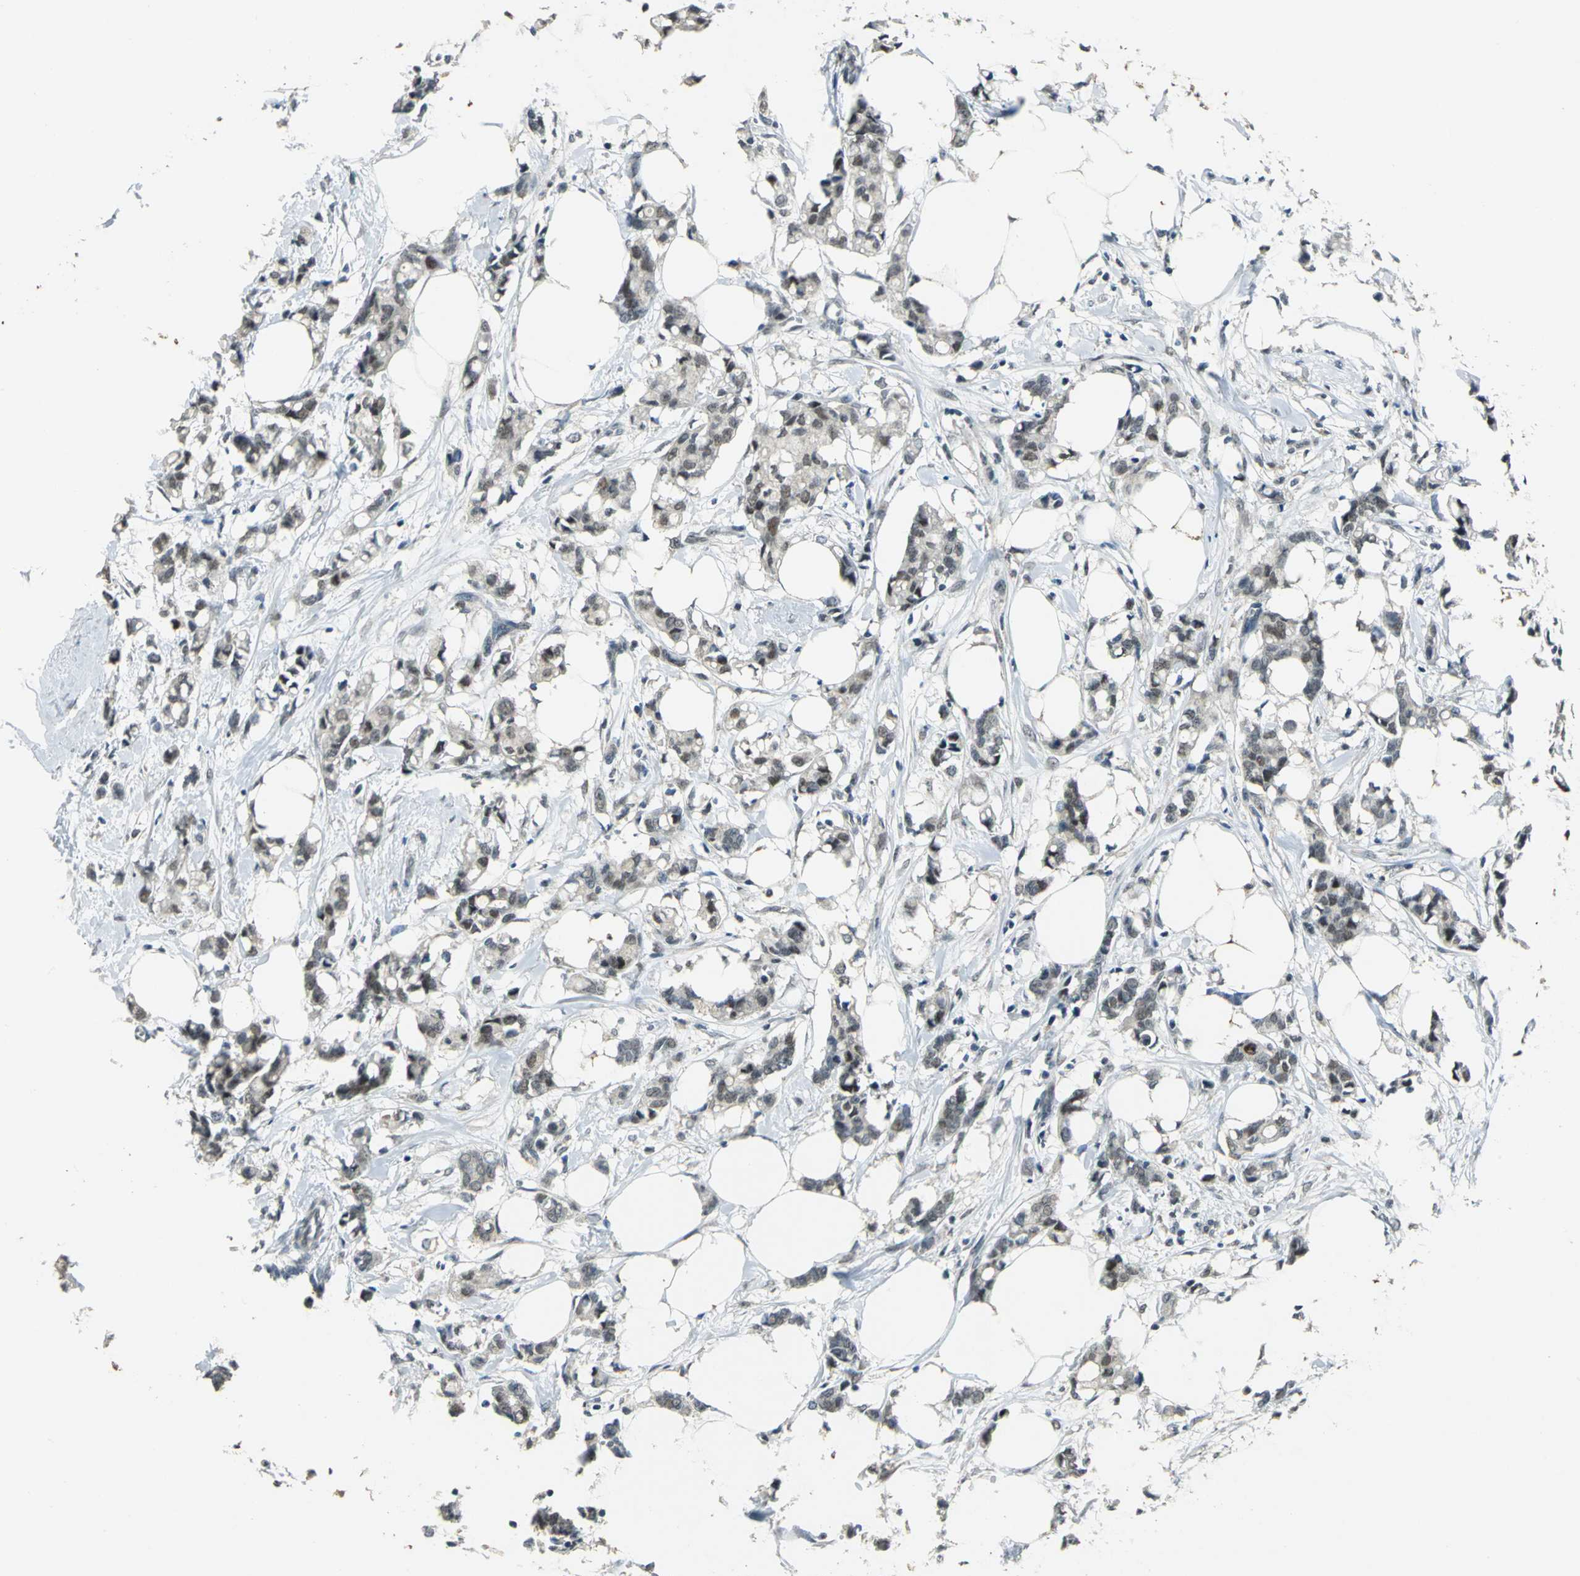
{"staining": {"intensity": "moderate", "quantity": ">75%", "location": "nuclear"}, "tissue": "breast cancer", "cell_type": "Tumor cells", "image_type": "cancer", "snomed": [{"axis": "morphology", "description": "Duct carcinoma"}, {"axis": "topography", "description": "Breast"}], "caption": "Immunohistochemical staining of human breast cancer demonstrates medium levels of moderate nuclear expression in approximately >75% of tumor cells.", "gene": "RAD17", "patient": {"sex": "female", "age": 84}}